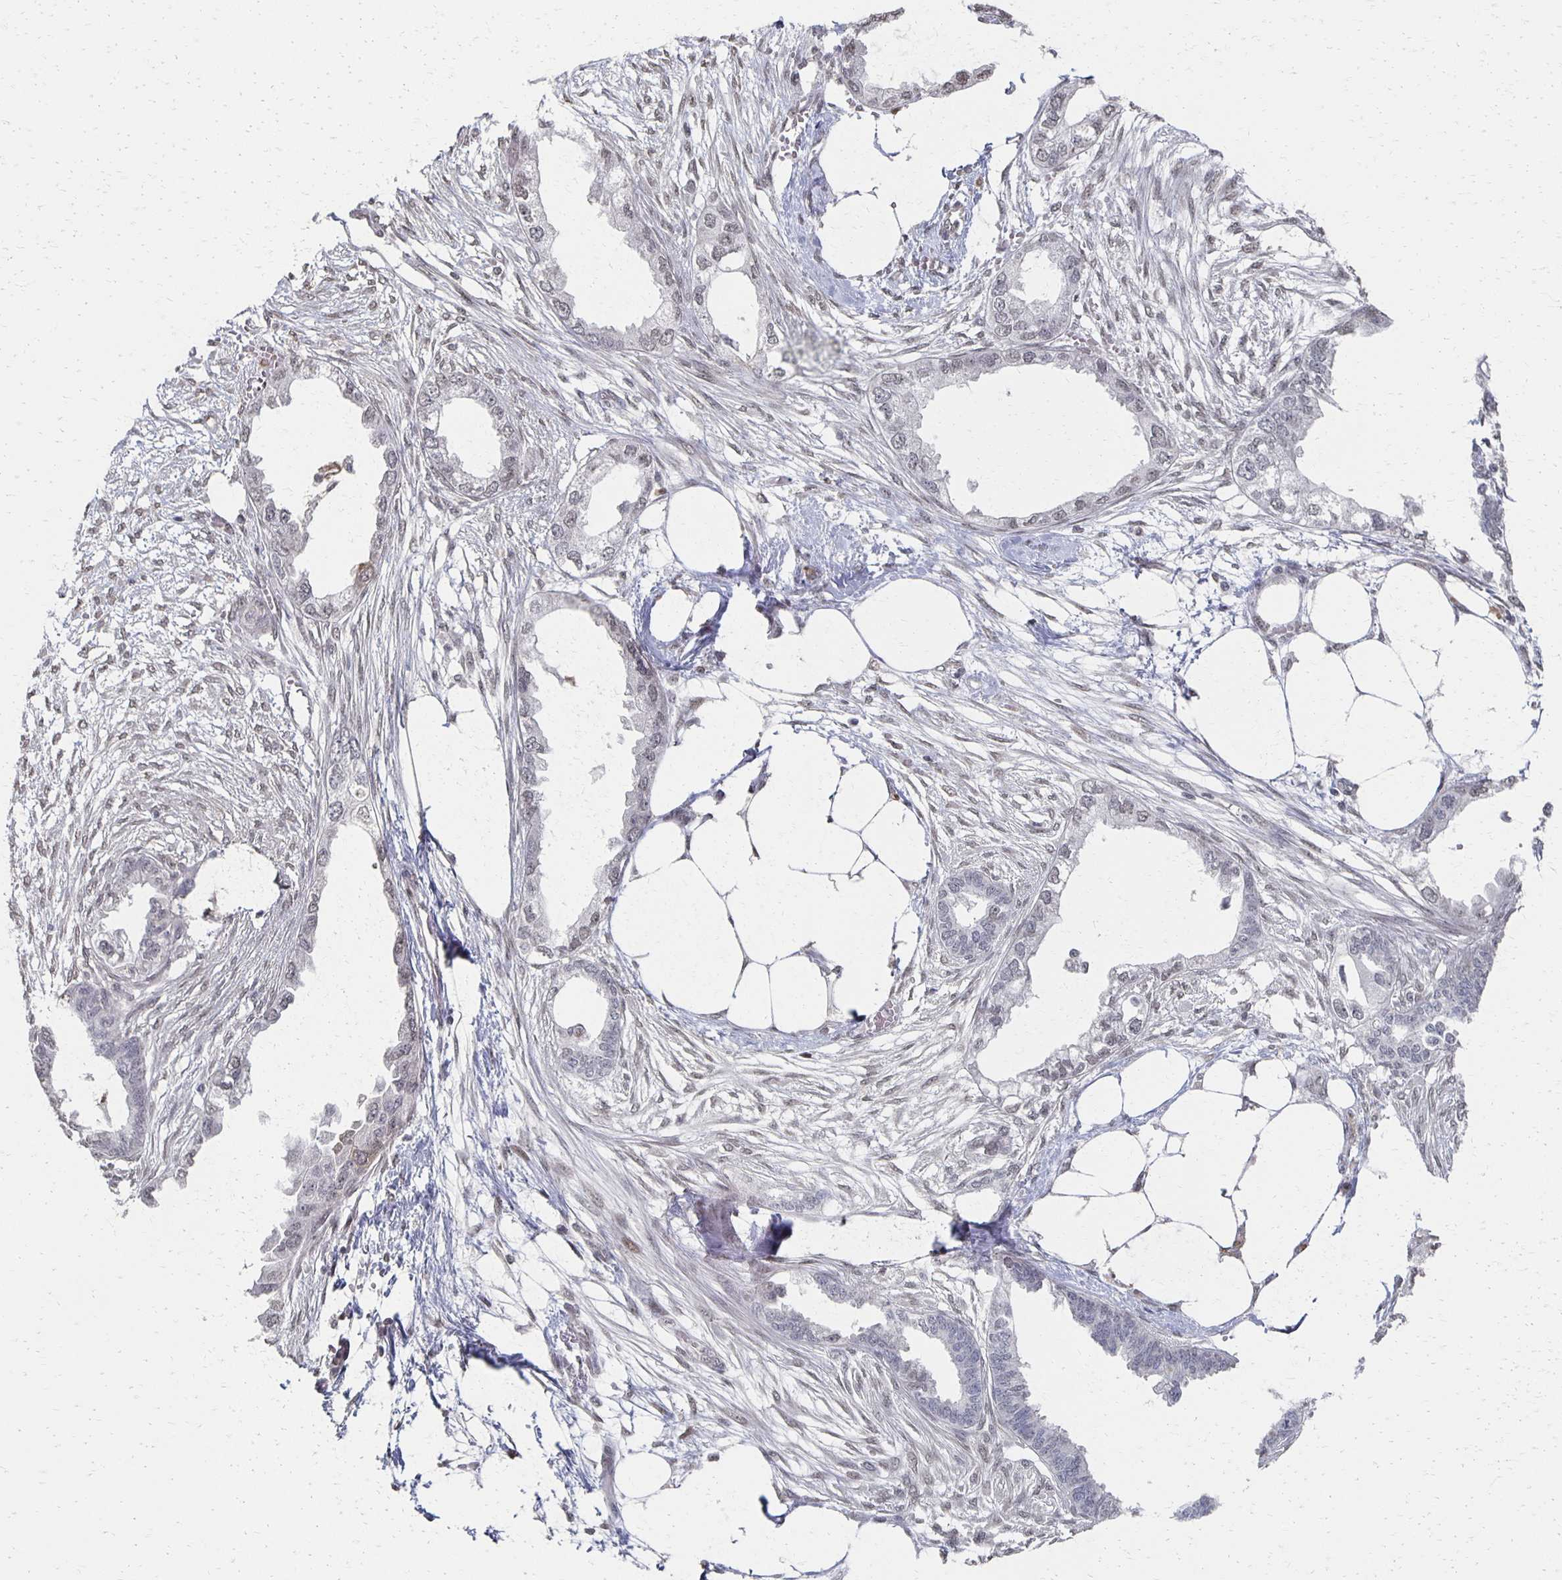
{"staining": {"intensity": "negative", "quantity": "none", "location": "none"}, "tissue": "endometrial cancer", "cell_type": "Tumor cells", "image_type": "cancer", "snomed": [{"axis": "morphology", "description": "Adenocarcinoma, NOS"}, {"axis": "morphology", "description": "Adenocarcinoma, metastatic, NOS"}, {"axis": "topography", "description": "Adipose tissue"}, {"axis": "topography", "description": "Endometrium"}], "caption": "Immunohistochemical staining of metastatic adenocarcinoma (endometrial) exhibits no significant expression in tumor cells.", "gene": "DAB1", "patient": {"sex": "female", "age": 67}}